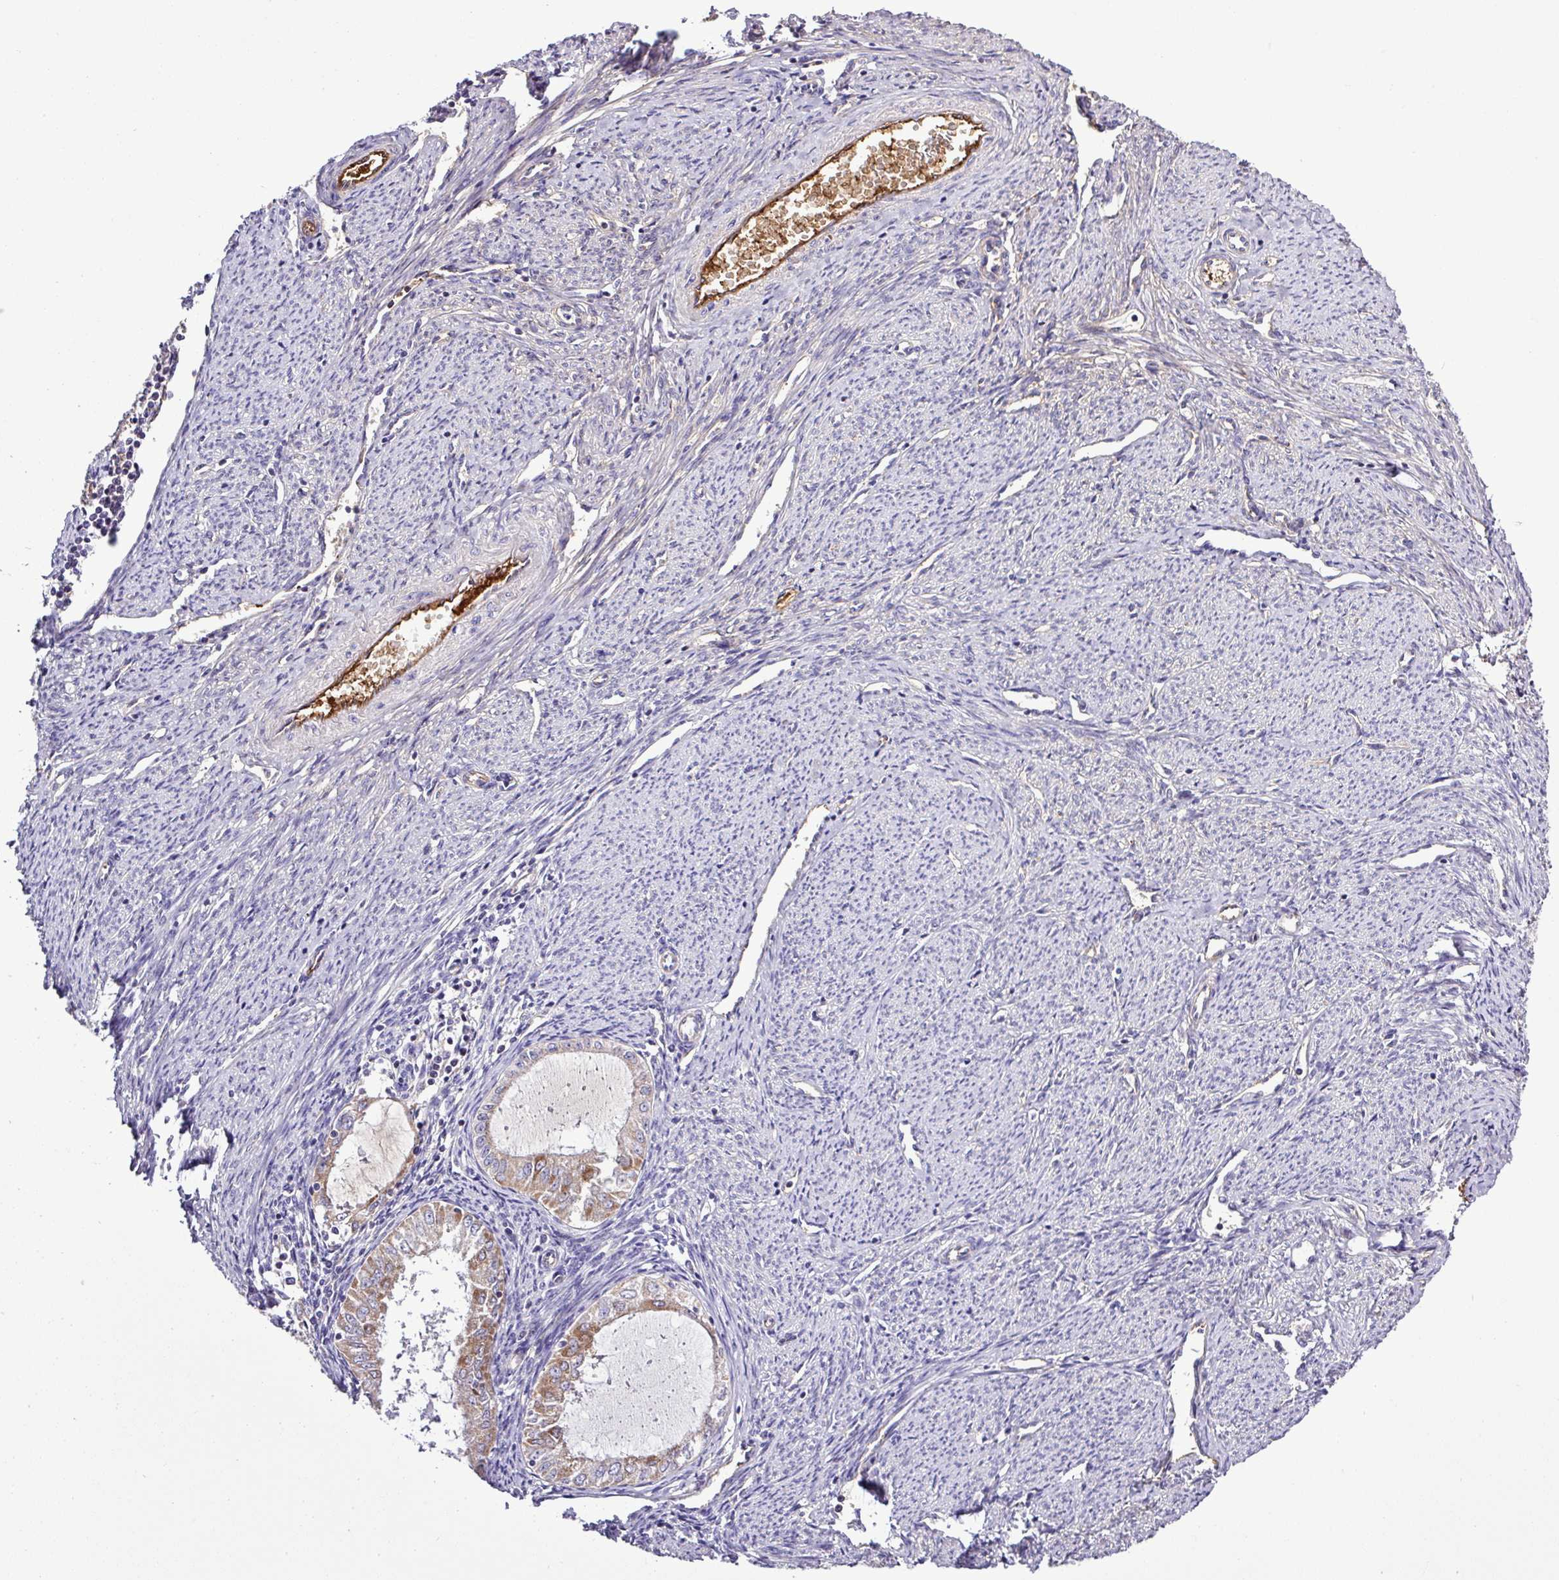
{"staining": {"intensity": "moderate", "quantity": ">75%", "location": "cytoplasmic/membranous"}, "tissue": "endometrial cancer", "cell_type": "Tumor cells", "image_type": "cancer", "snomed": [{"axis": "morphology", "description": "Adenocarcinoma, NOS"}, {"axis": "topography", "description": "Endometrium"}], "caption": "Protein positivity by immunohistochemistry (IHC) shows moderate cytoplasmic/membranous positivity in approximately >75% of tumor cells in endometrial adenocarcinoma. Using DAB (brown) and hematoxylin (blue) stains, captured at high magnification using brightfield microscopy.", "gene": "CWH43", "patient": {"sex": "female", "age": 70}}